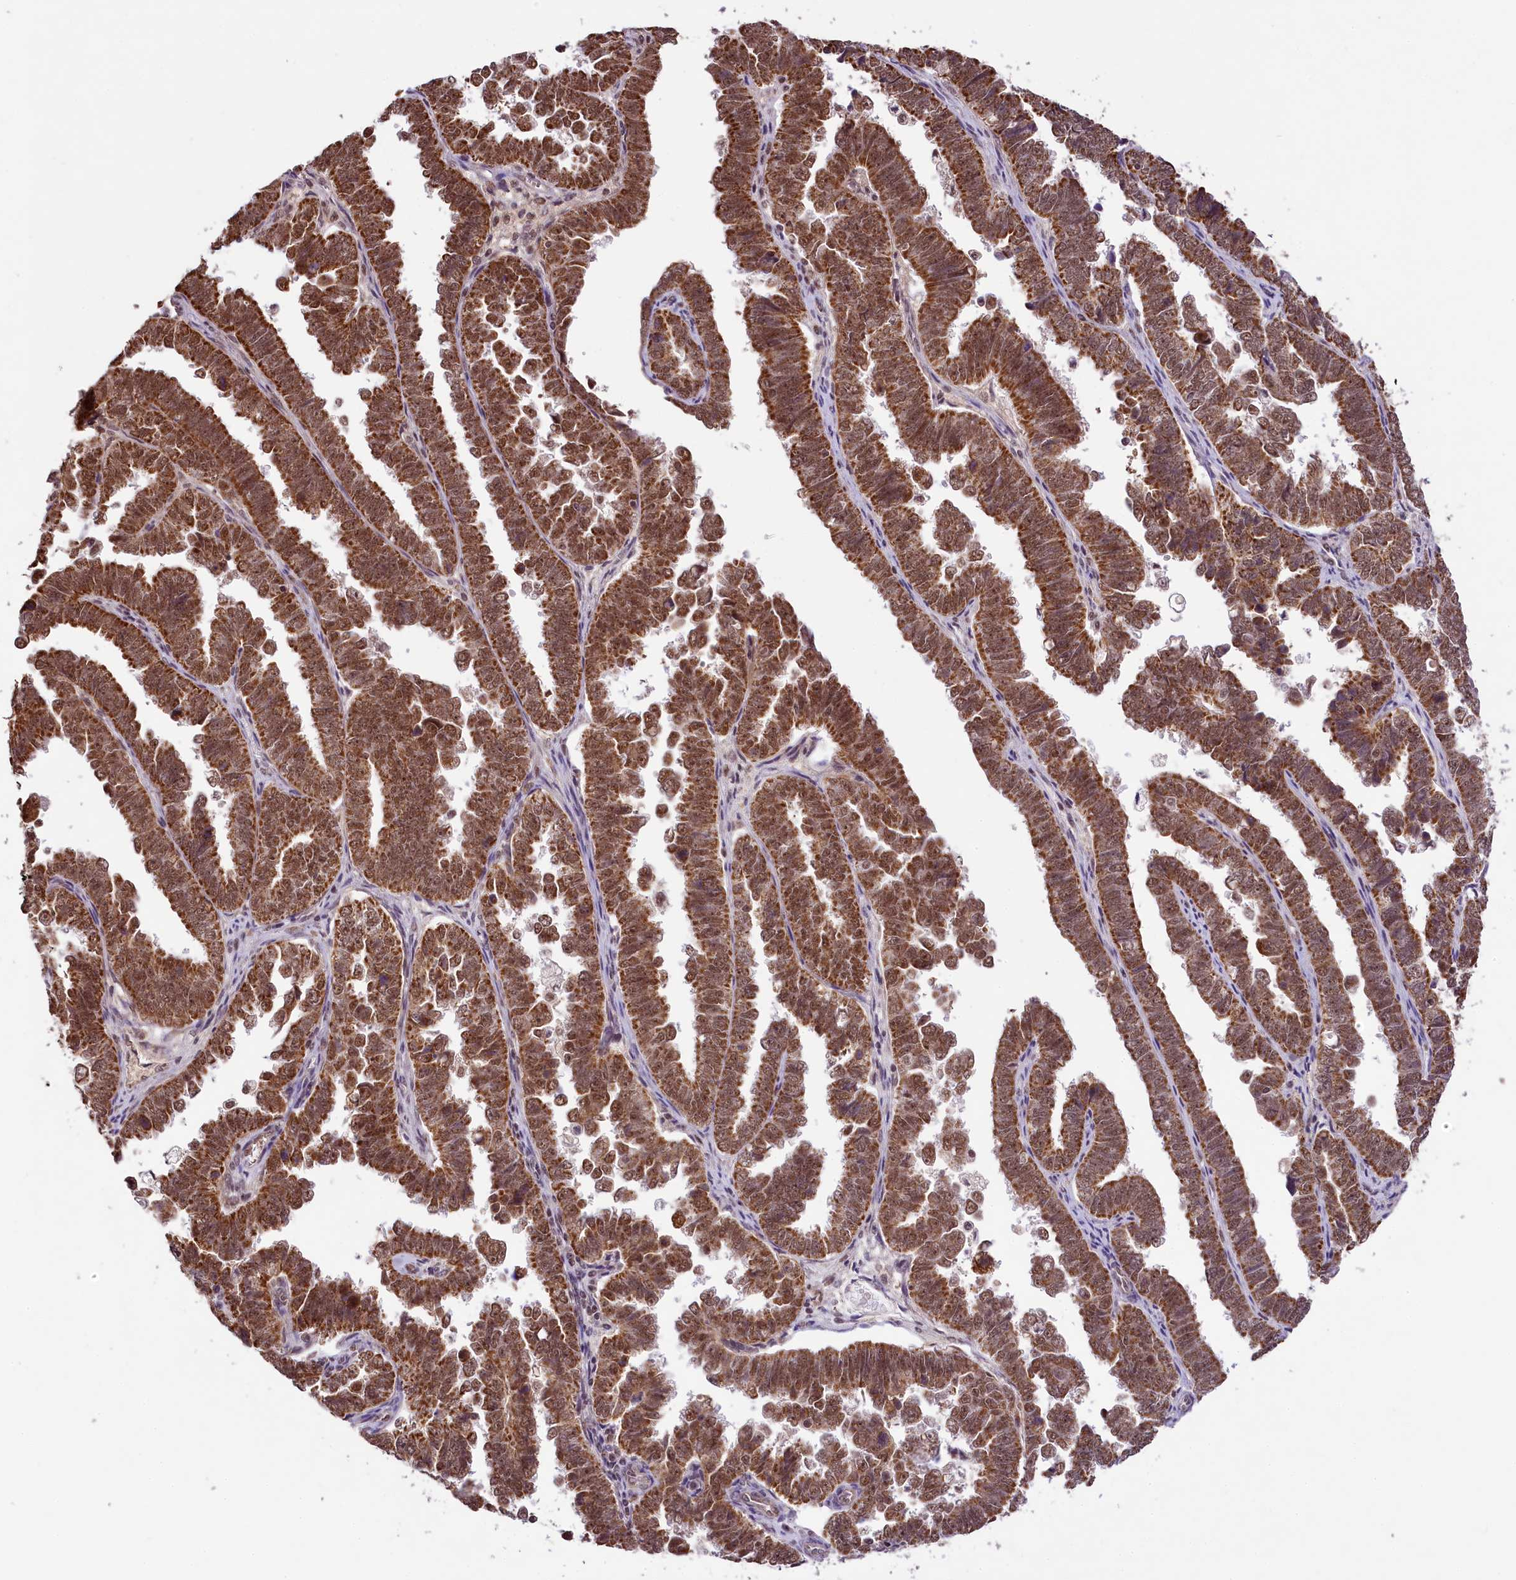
{"staining": {"intensity": "strong", "quantity": ">75%", "location": "cytoplasmic/membranous,nuclear"}, "tissue": "endometrial cancer", "cell_type": "Tumor cells", "image_type": "cancer", "snomed": [{"axis": "morphology", "description": "Adenocarcinoma, NOS"}, {"axis": "topography", "description": "Endometrium"}], "caption": "Immunohistochemistry (IHC) histopathology image of neoplastic tissue: endometrial adenocarcinoma stained using immunohistochemistry displays high levels of strong protein expression localized specifically in the cytoplasmic/membranous and nuclear of tumor cells, appearing as a cytoplasmic/membranous and nuclear brown color.", "gene": "PAF1", "patient": {"sex": "female", "age": 75}}